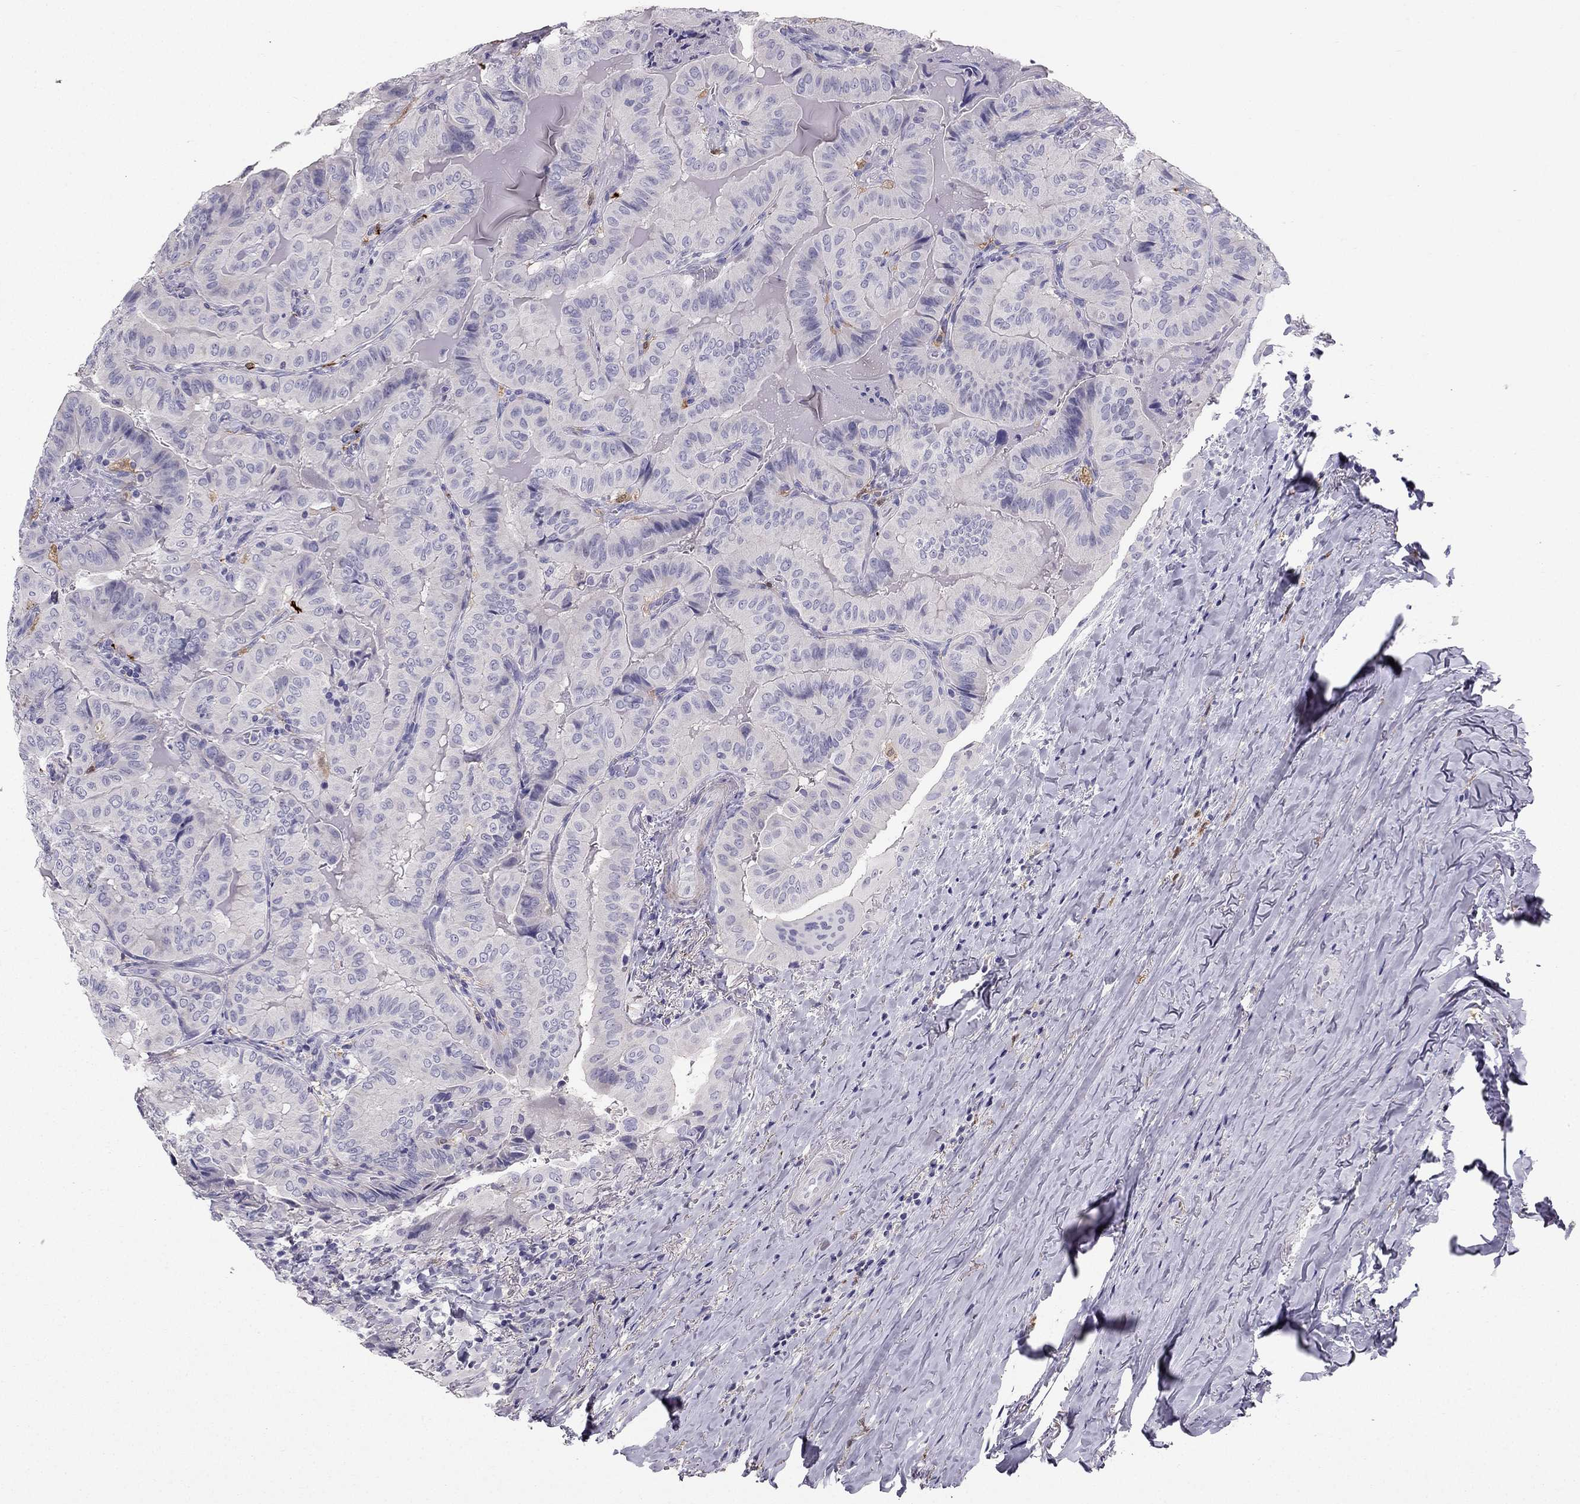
{"staining": {"intensity": "negative", "quantity": "none", "location": "none"}, "tissue": "thyroid cancer", "cell_type": "Tumor cells", "image_type": "cancer", "snomed": [{"axis": "morphology", "description": "Papillary adenocarcinoma, NOS"}, {"axis": "topography", "description": "Thyroid gland"}], "caption": "This is a photomicrograph of IHC staining of thyroid cancer, which shows no positivity in tumor cells.", "gene": "LMTK3", "patient": {"sex": "female", "age": 68}}